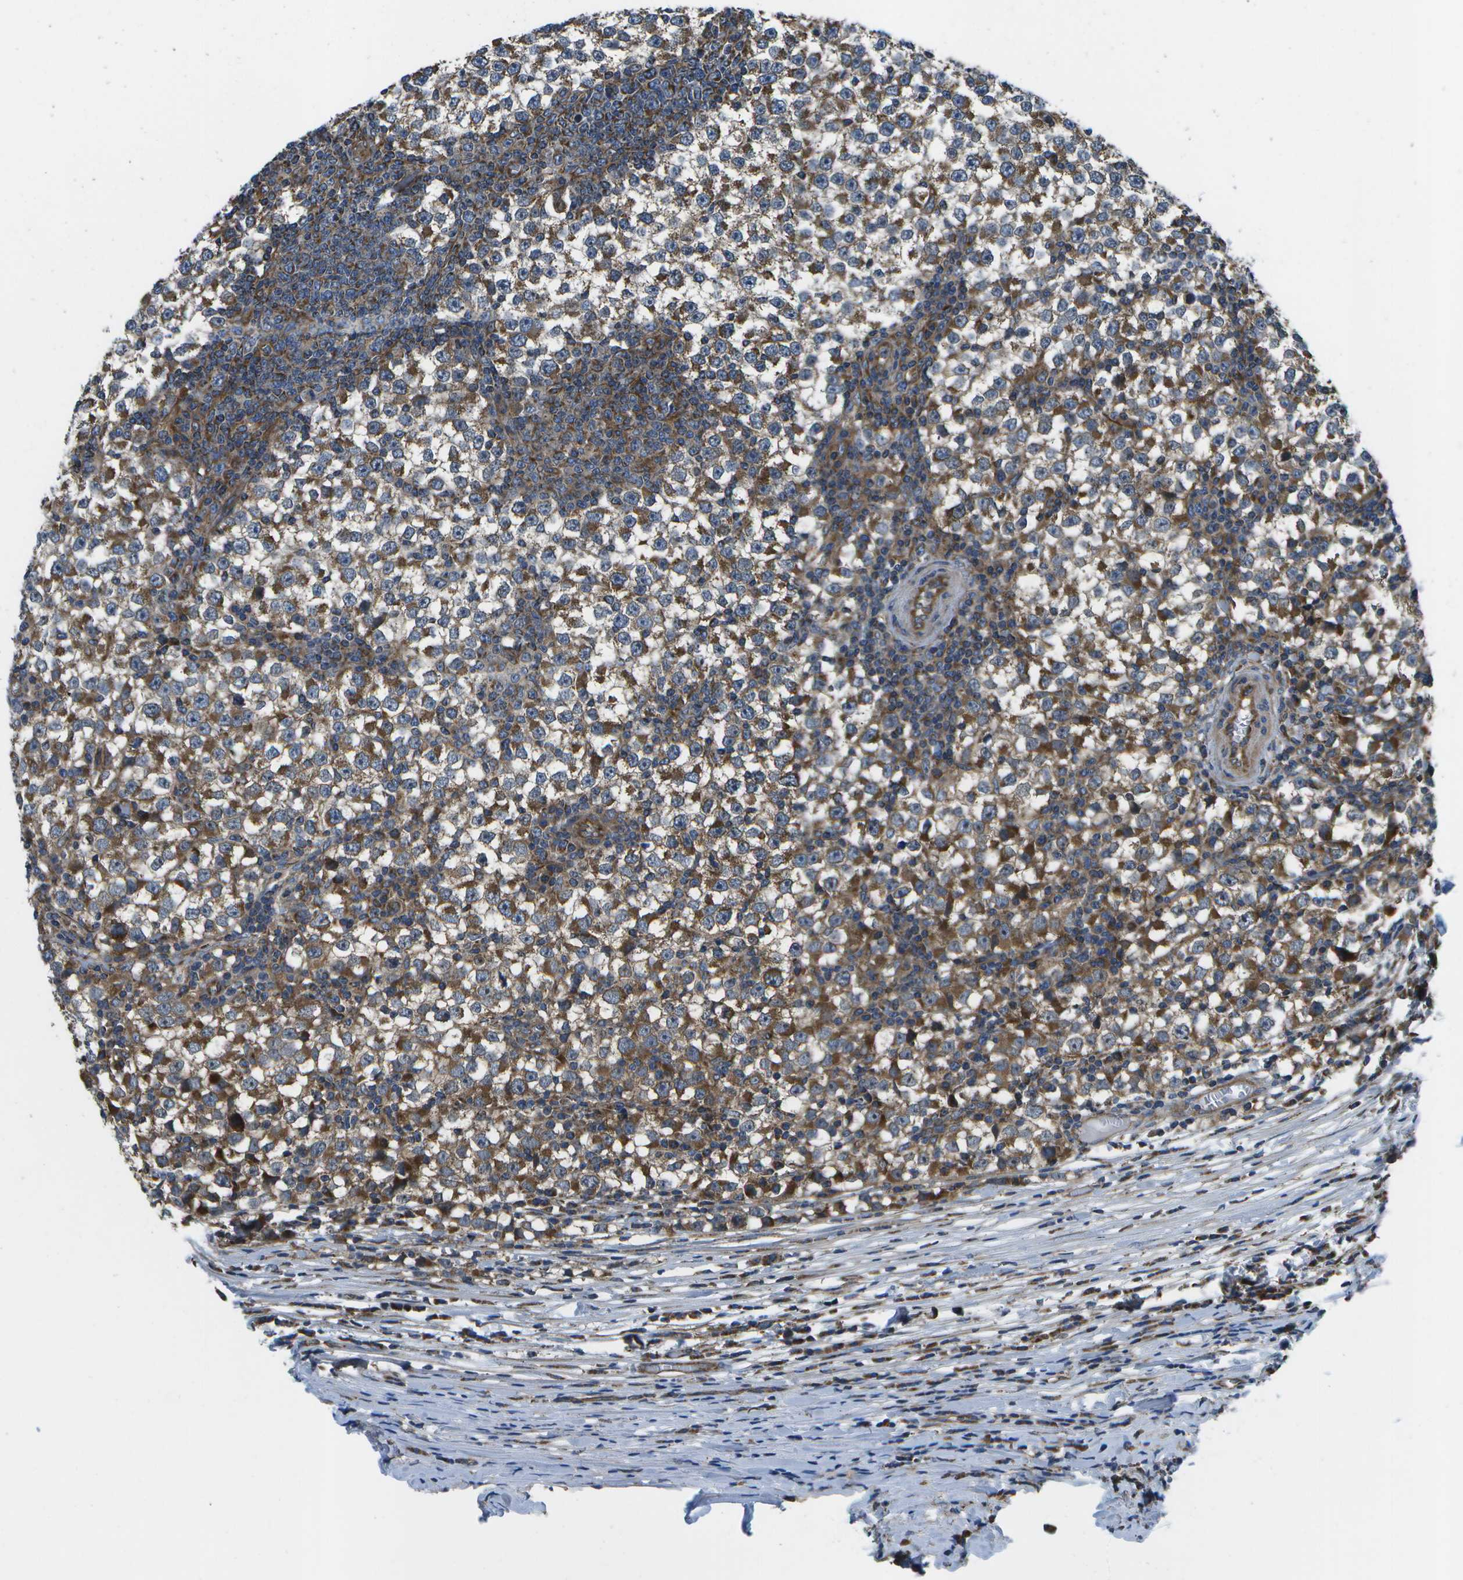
{"staining": {"intensity": "moderate", "quantity": ">75%", "location": "cytoplasmic/membranous"}, "tissue": "testis cancer", "cell_type": "Tumor cells", "image_type": "cancer", "snomed": [{"axis": "morphology", "description": "Seminoma, NOS"}, {"axis": "topography", "description": "Testis"}], "caption": "Moderate cytoplasmic/membranous staining for a protein is present in about >75% of tumor cells of testis seminoma using immunohistochemistry (IHC).", "gene": "MVK", "patient": {"sex": "male", "age": 65}}